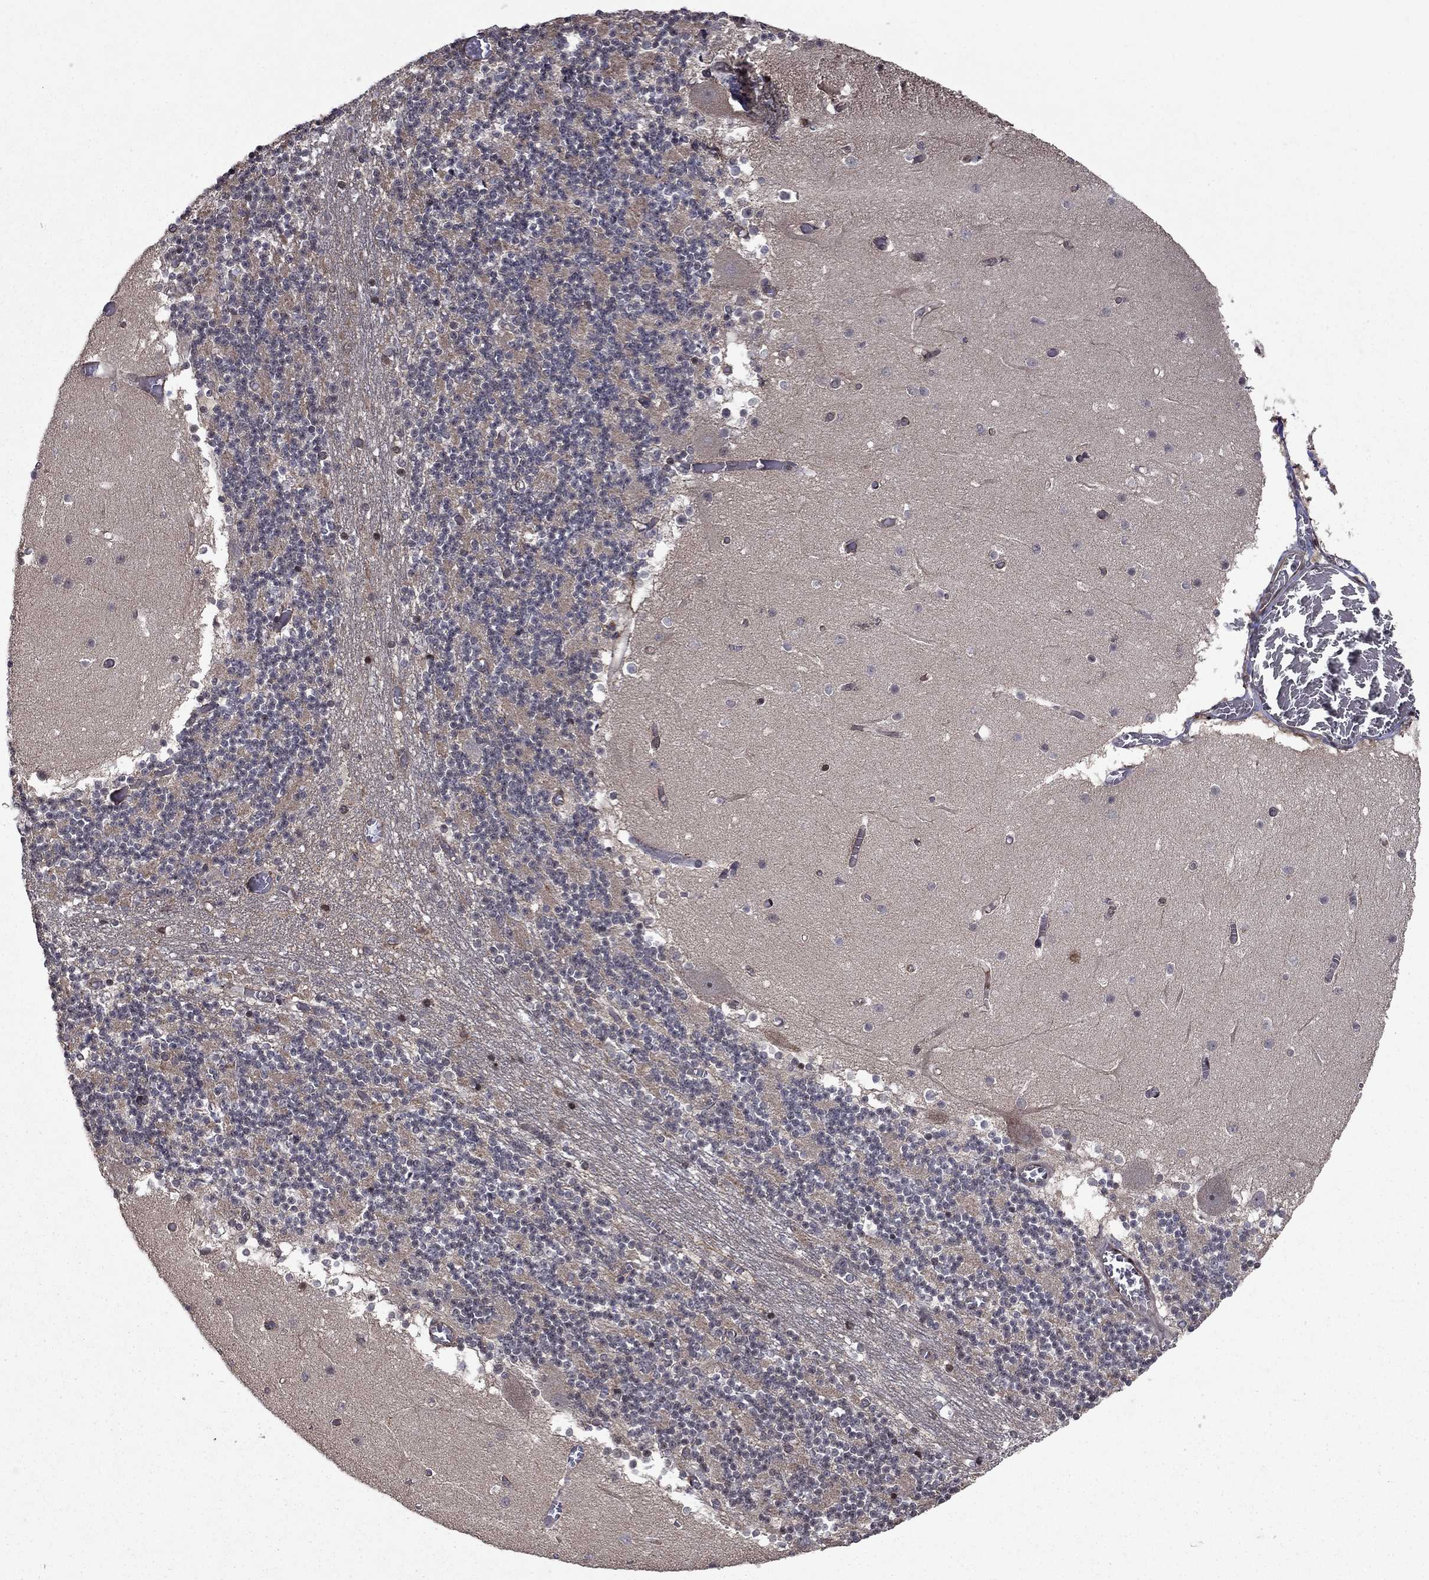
{"staining": {"intensity": "negative", "quantity": "none", "location": "none"}, "tissue": "cerebellum", "cell_type": "Cells in granular layer", "image_type": "normal", "snomed": [{"axis": "morphology", "description": "Normal tissue, NOS"}, {"axis": "topography", "description": "Cerebellum"}], "caption": "DAB immunohistochemical staining of unremarkable cerebellum demonstrates no significant positivity in cells in granular layer.", "gene": "SORBS1", "patient": {"sex": "female", "age": 28}}